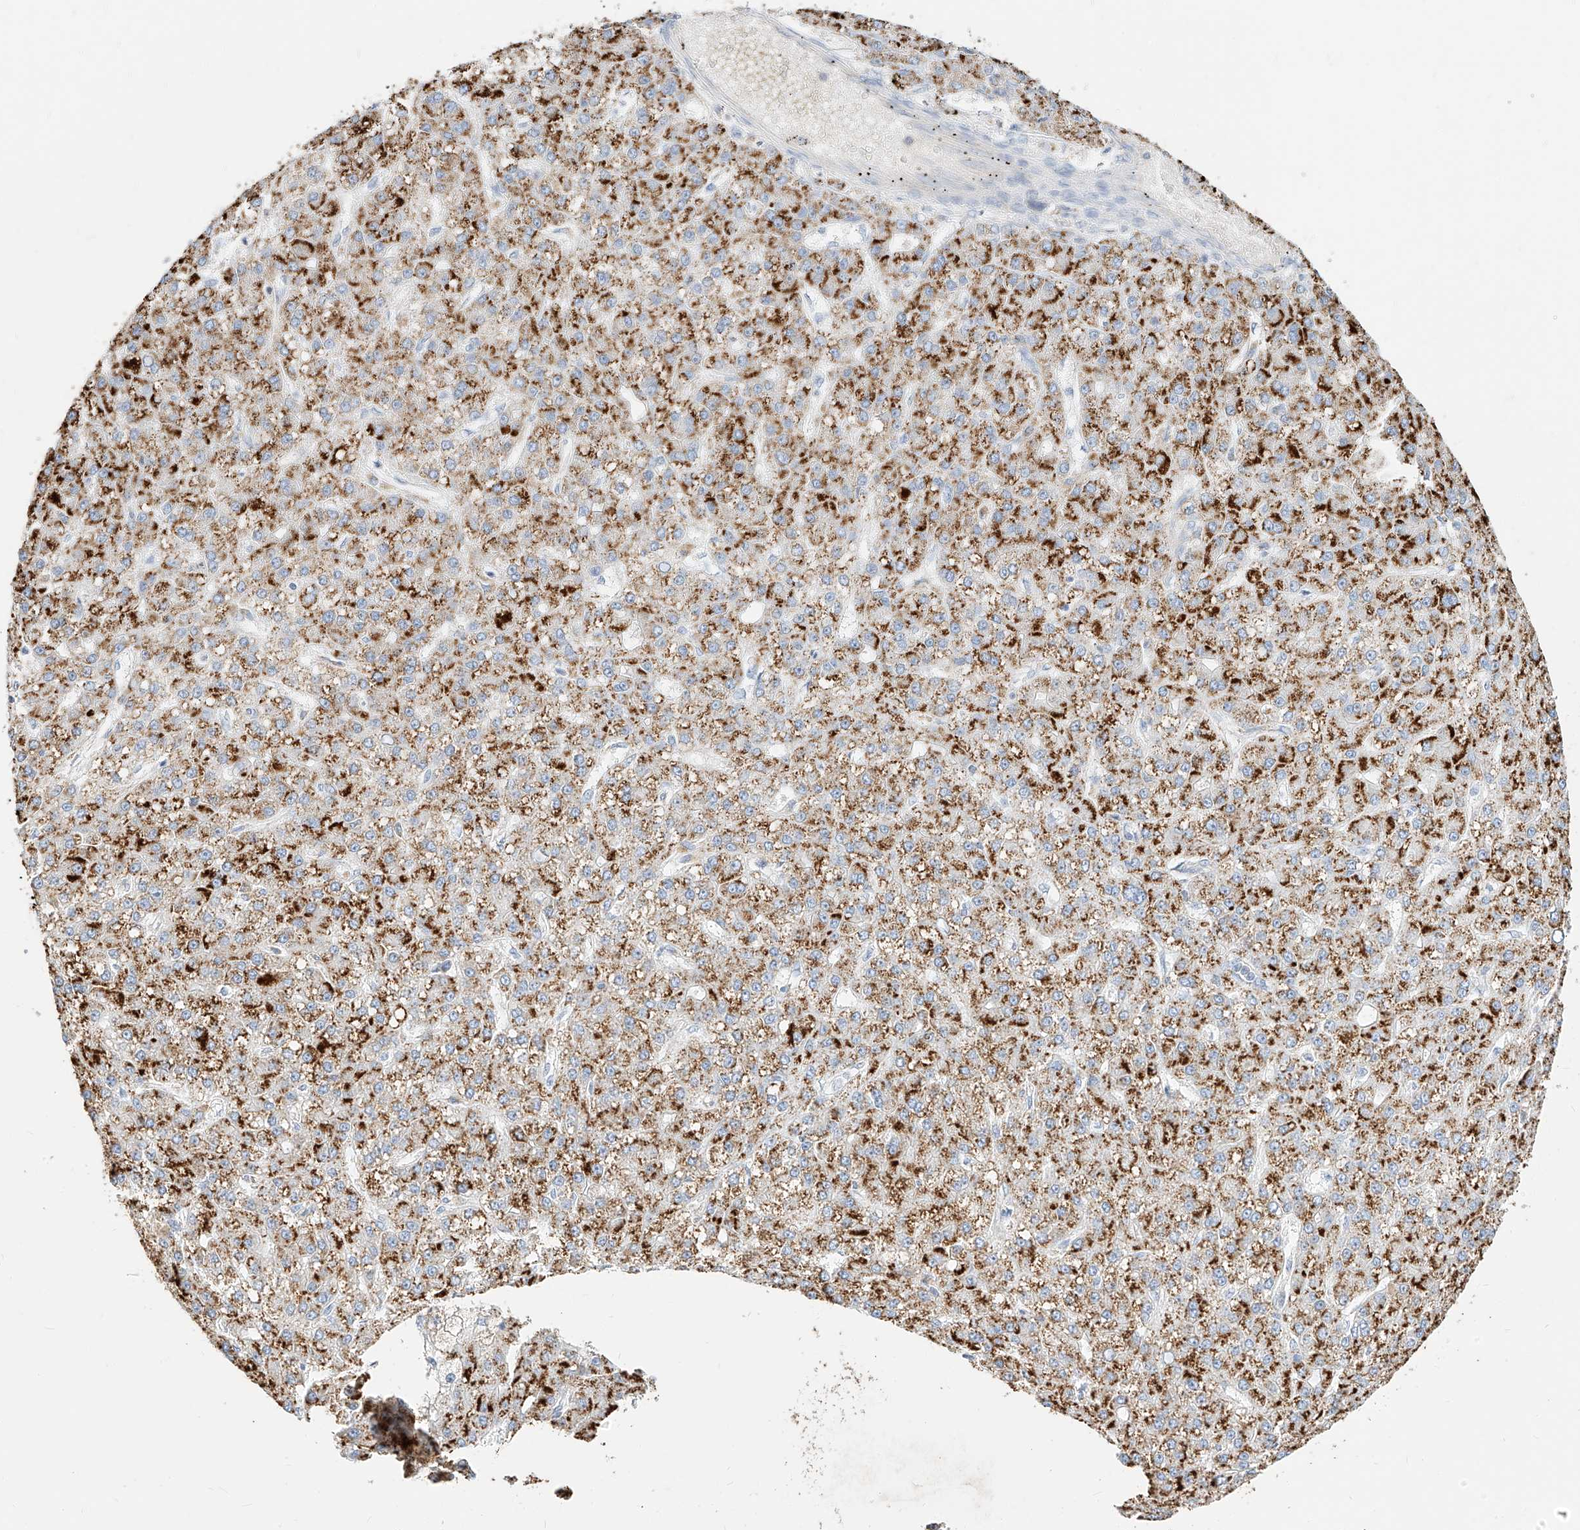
{"staining": {"intensity": "strong", "quantity": ">75%", "location": "cytoplasmic/membranous"}, "tissue": "liver cancer", "cell_type": "Tumor cells", "image_type": "cancer", "snomed": [{"axis": "morphology", "description": "Carcinoma, Hepatocellular, NOS"}, {"axis": "topography", "description": "Liver"}], "caption": "An image of human hepatocellular carcinoma (liver) stained for a protein shows strong cytoplasmic/membranous brown staining in tumor cells. (brown staining indicates protein expression, while blue staining denotes nuclei).", "gene": "RASA2", "patient": {"sex": "male", "age": 67}}